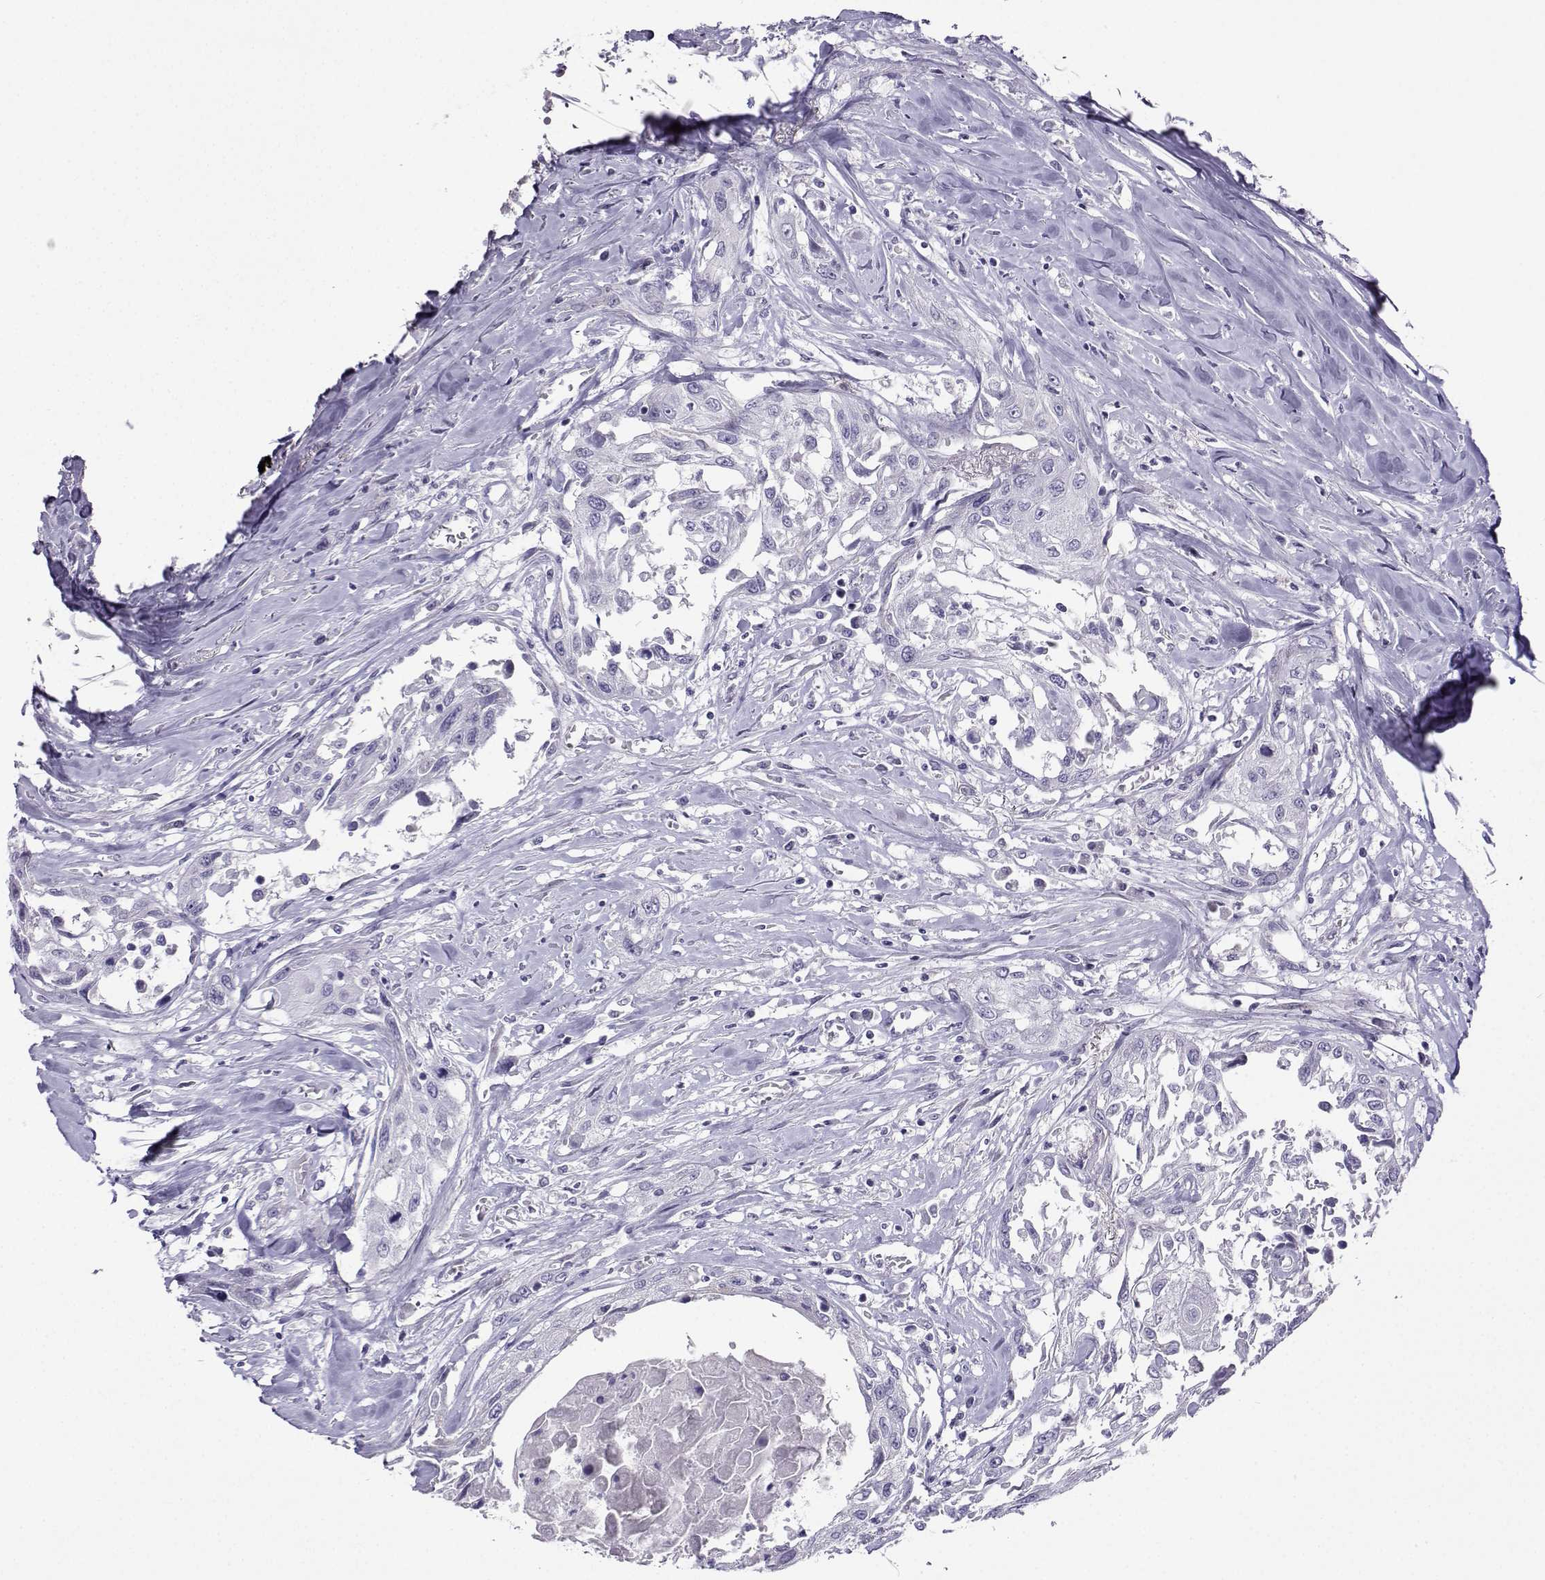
{"staining": {"intensity": "negative", "quantity": "none", "location": "none"}, "tissue": "head and neck cancer", "cell_type": "Tumor cells", "image_type": "cancer", "snomed": [{"axis": "morphology", "description": "Normal tissue, NOS"}, {"axis": "morphology", "description": "Squamous cell carcinoma, NOS"}, {"axis": "topography", "description": "Oral tissue"}, {"axis": "topography", "description": "Peripheral nerve tissue"}, {"axis": "topography", "description": "Head-Neck"}], "caption": "High power microscopy image of an immunohistochemistry (IHC) histopathology image of squamous cell carcinoma (head and neck), revealing no significant positivity in tumor cells.", "gene": "FBXO24", "patient": {"sex": "female", "age": 59}}